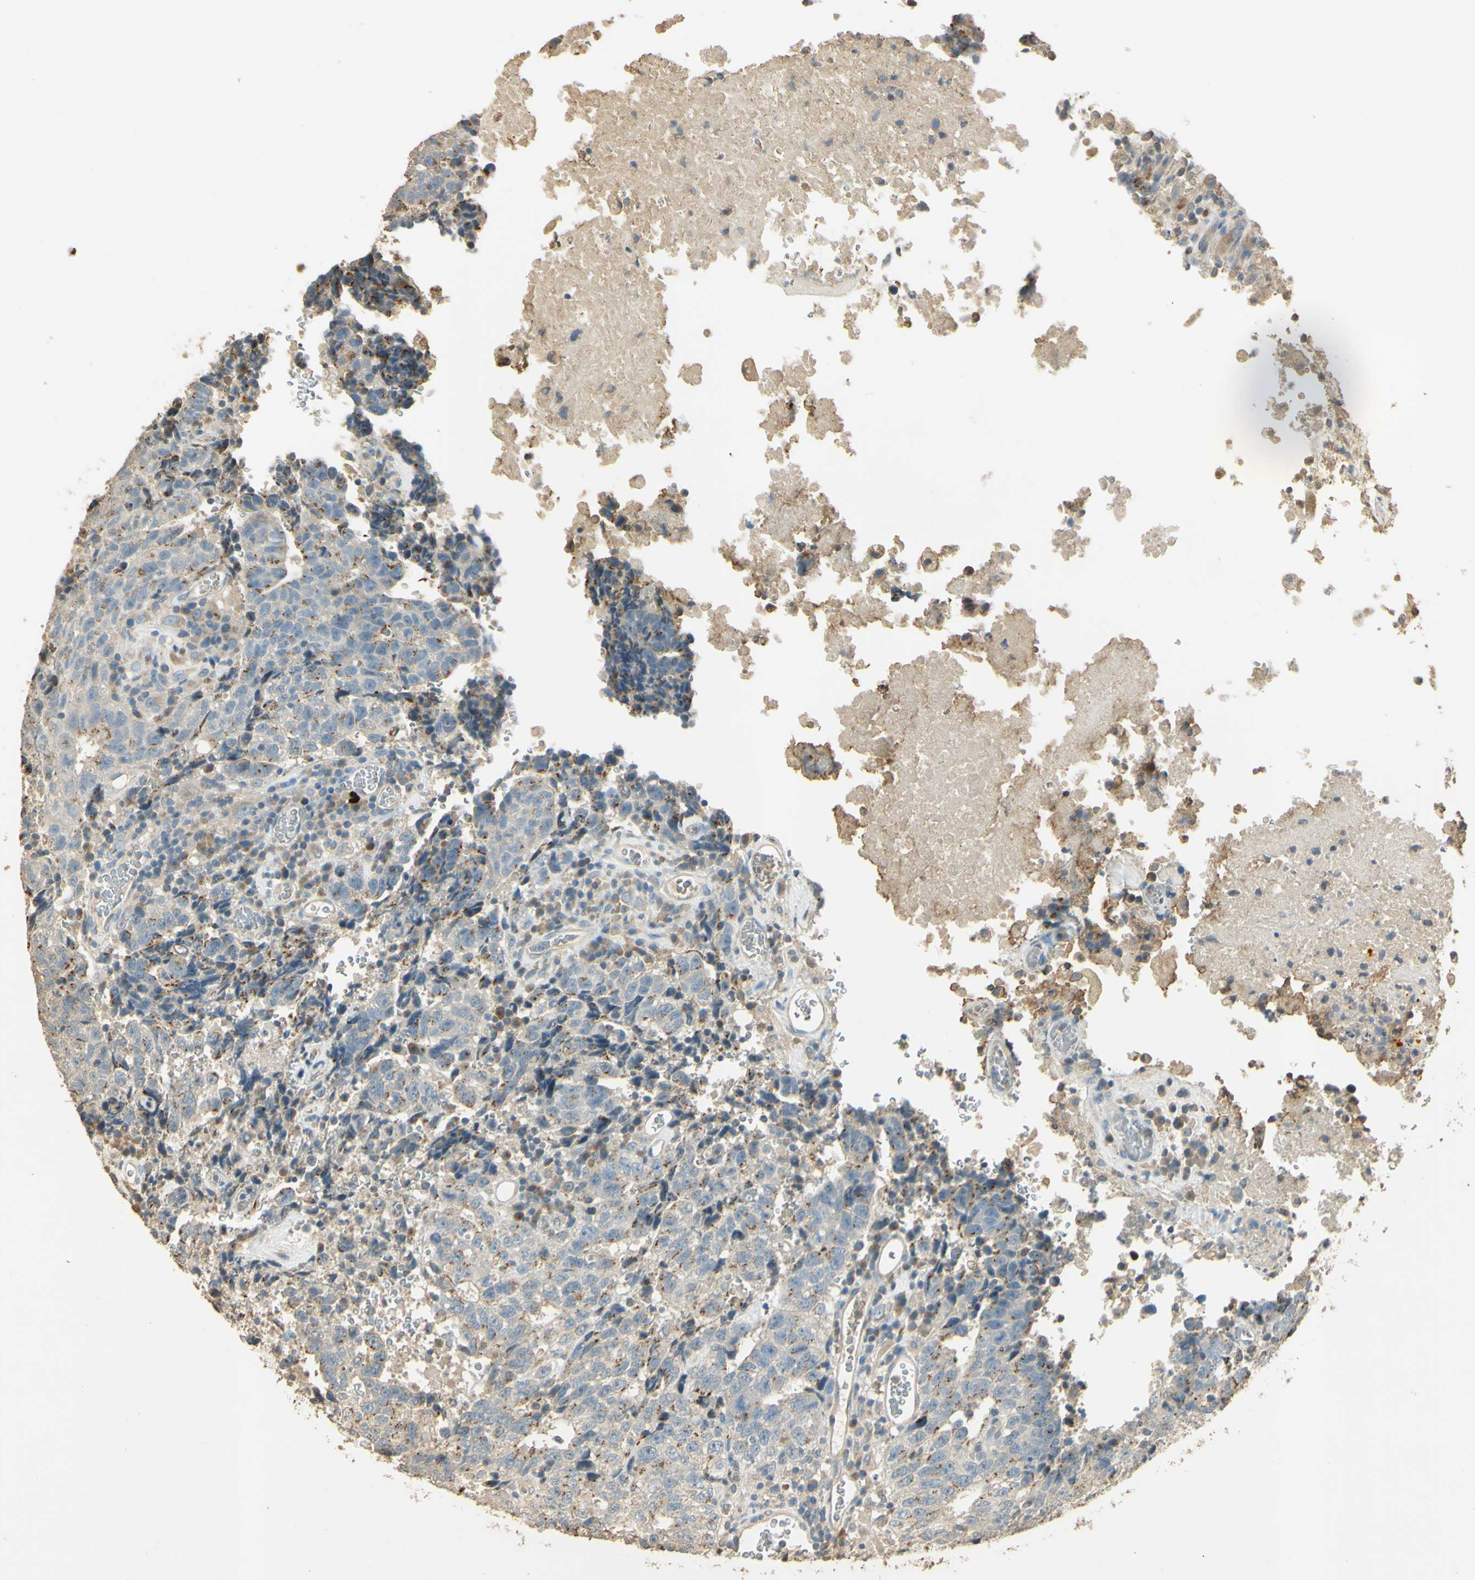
{"staining": {"intensity": "weak", "quantity": "25%-75%", "location": "cytoplasmic/membranous"}, "tissue": "testis cancer", "cell_type": "Tumor cells", "image_type": "cancer", "snomed": [{"axis": "morphology", "description": "Necrosis, NOS"}, {"axis": "morphology", "description": "Carcinoma, Embryonal, NOS"}, {"axis": "topography", "description": "Testis"}], "caption": "Immunohistochemistry (IHC) photomicrograph of testis cancer stained for a protein (brown), which displays low levels of weak cytoplasmic/membranous expression in about 25%-75% of tumor cells.", "gene": "UXS1", "patient": {"sex": "male", "age": 19}}